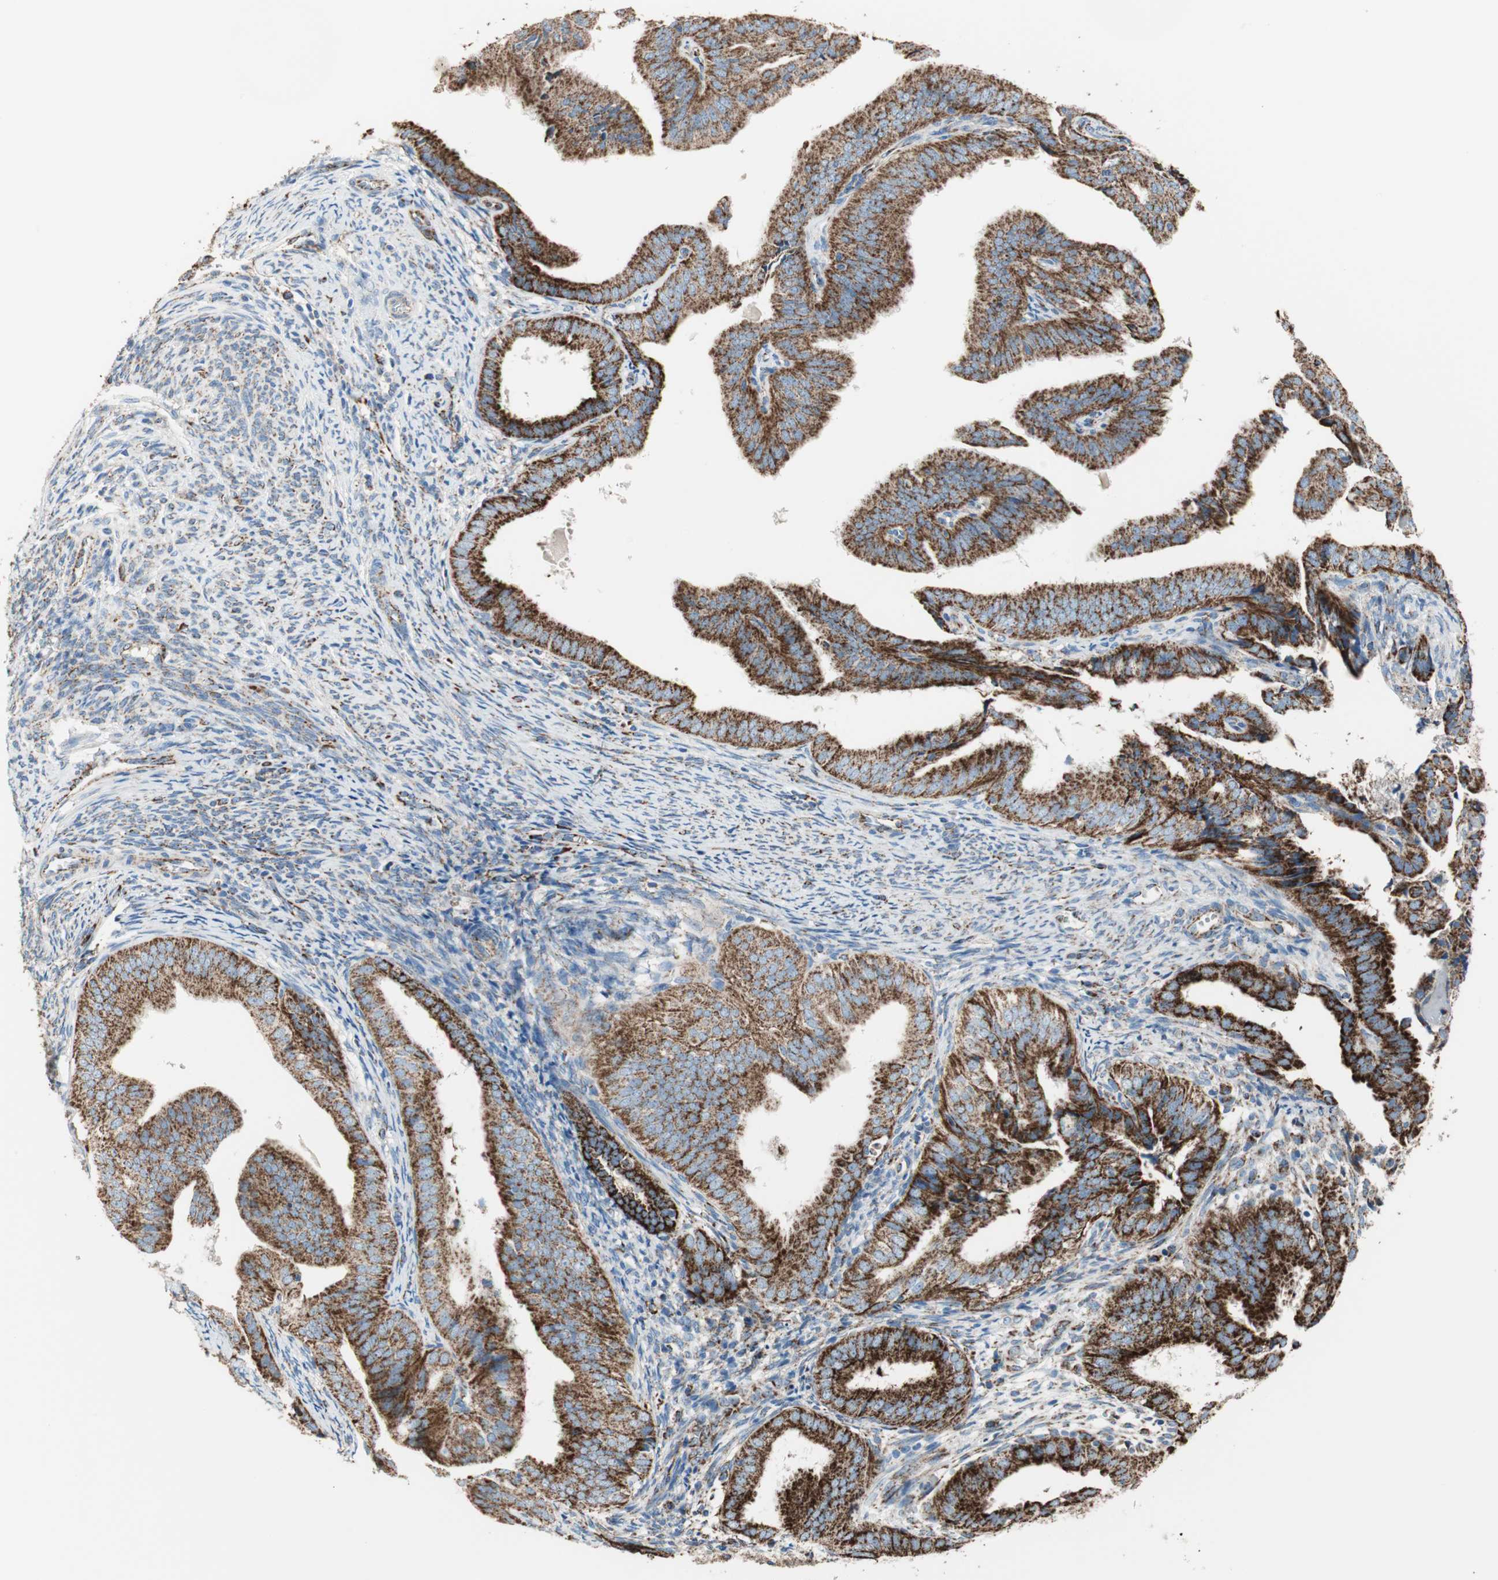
{"staining": {"intensity": "strong", "quantity": ">75%", "location": "cytoplasmic/membranous"}, "tissue": "endometrial cancer", "cell_type": "Tumor cells", "image_type": "cancer", "snomed": [{"axis": "morphology", "description": "Adenocarcinoma, NOS"}, {"axis": "topography", "description": "Endometrium"}], "caption": "IHC of endometrial adenocarcinoma displays high levels of strong cytoplasmic/membranous expression in approximately >75% of tumor cells.", "gene": "TST", "patient": {"sex": "female", "age": 58}}